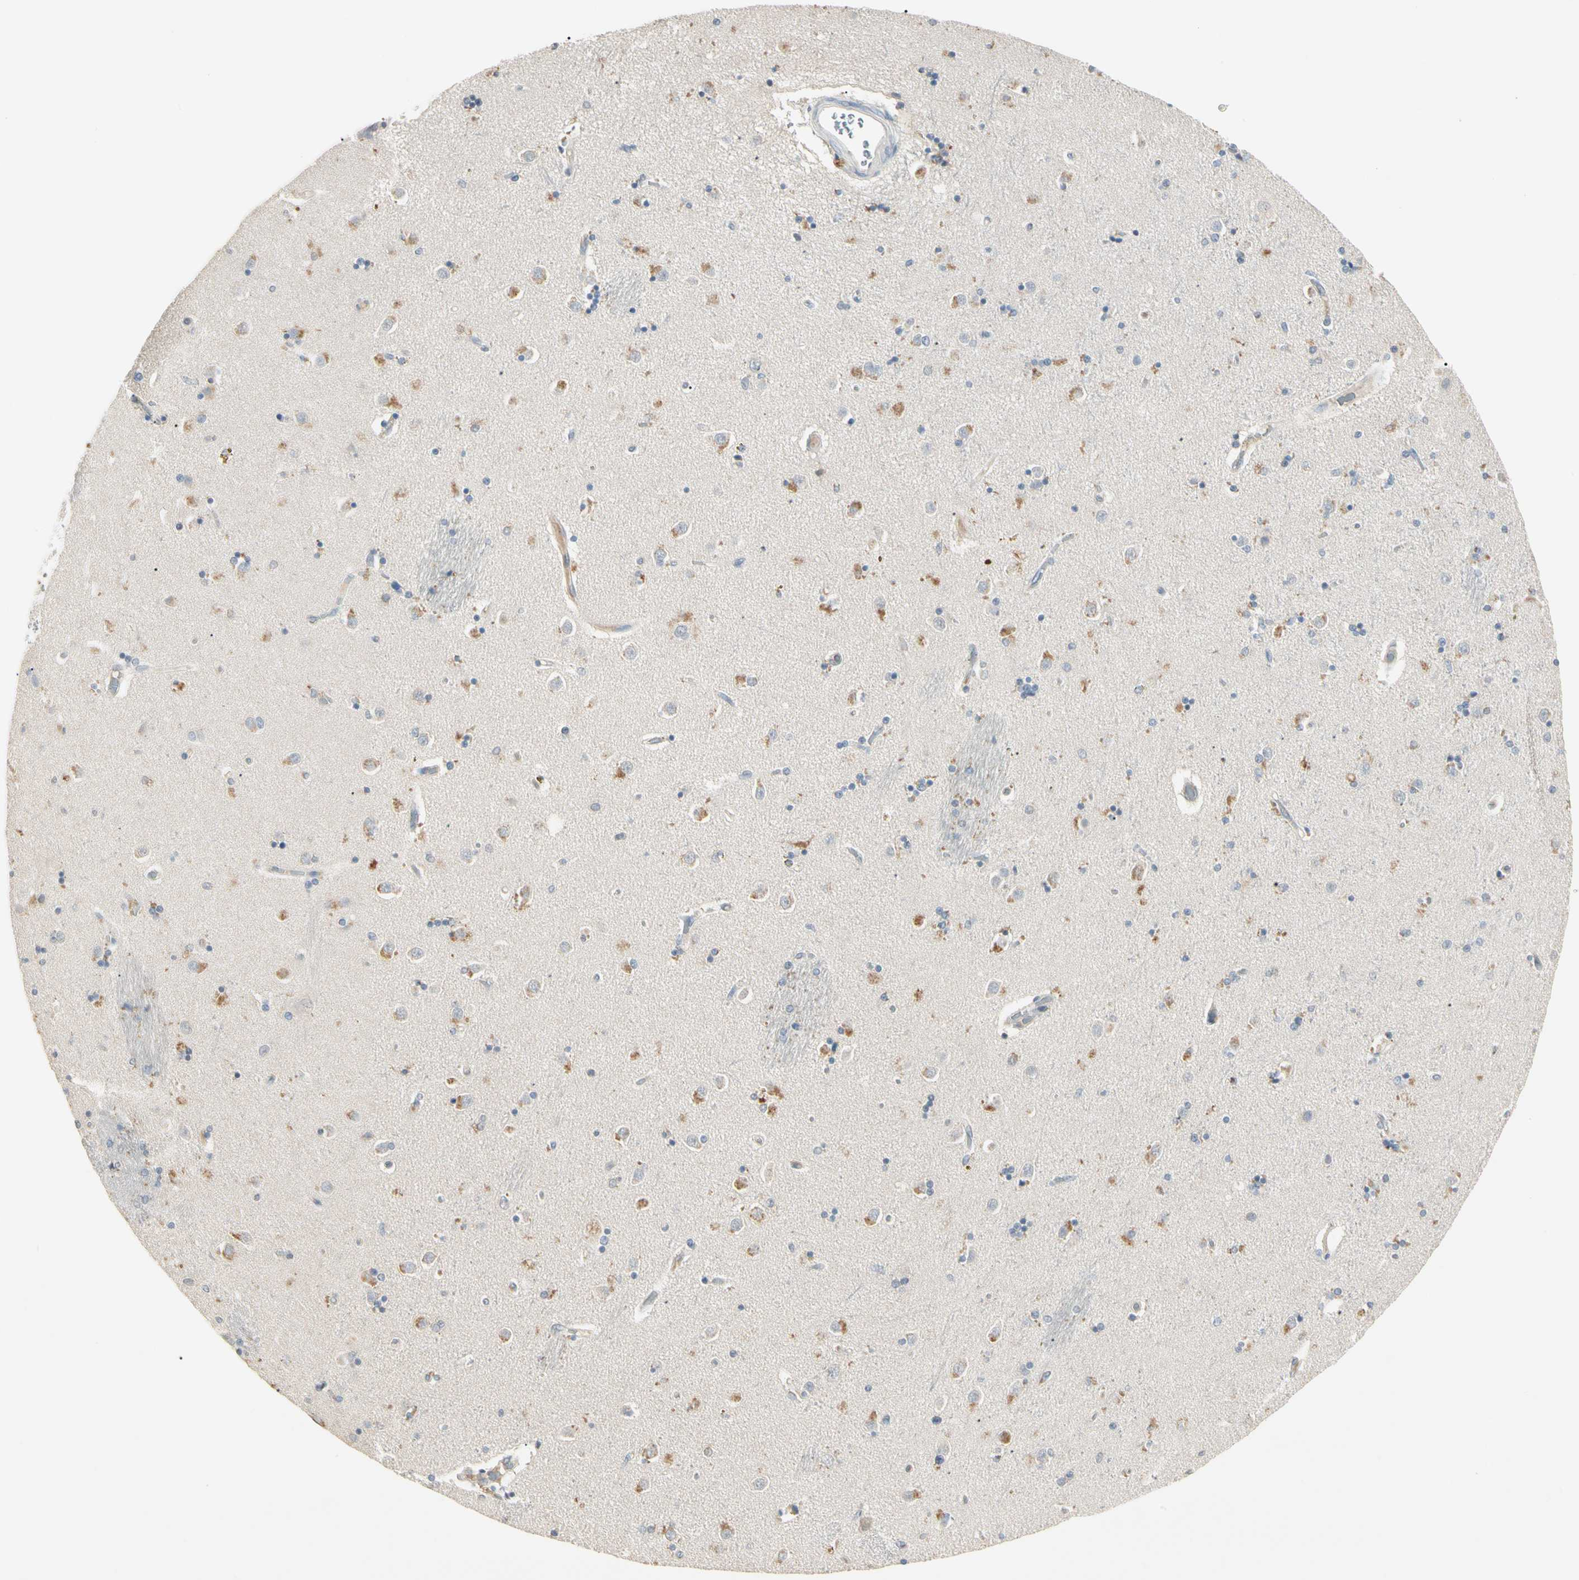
{"staining": {"intensity": "negative", "quantity": "none", "location": "none"}, "tissue": "caudate", "cell_type": "Glial cells", "image_type": "normal", "snomed": [{"axis": "morphology", "description": "Normal tissue, NOS"}, {"axis": "topography", "description": "Lateral ventricle wall"}], "caption": "High power microscopy micrograph of an immunohistochemistry micrograph of unremarkable caudate, revealing no significant expression in glial cells.", "gene": "PRSS21", "patient": {"sex": "female", "age": 54}}